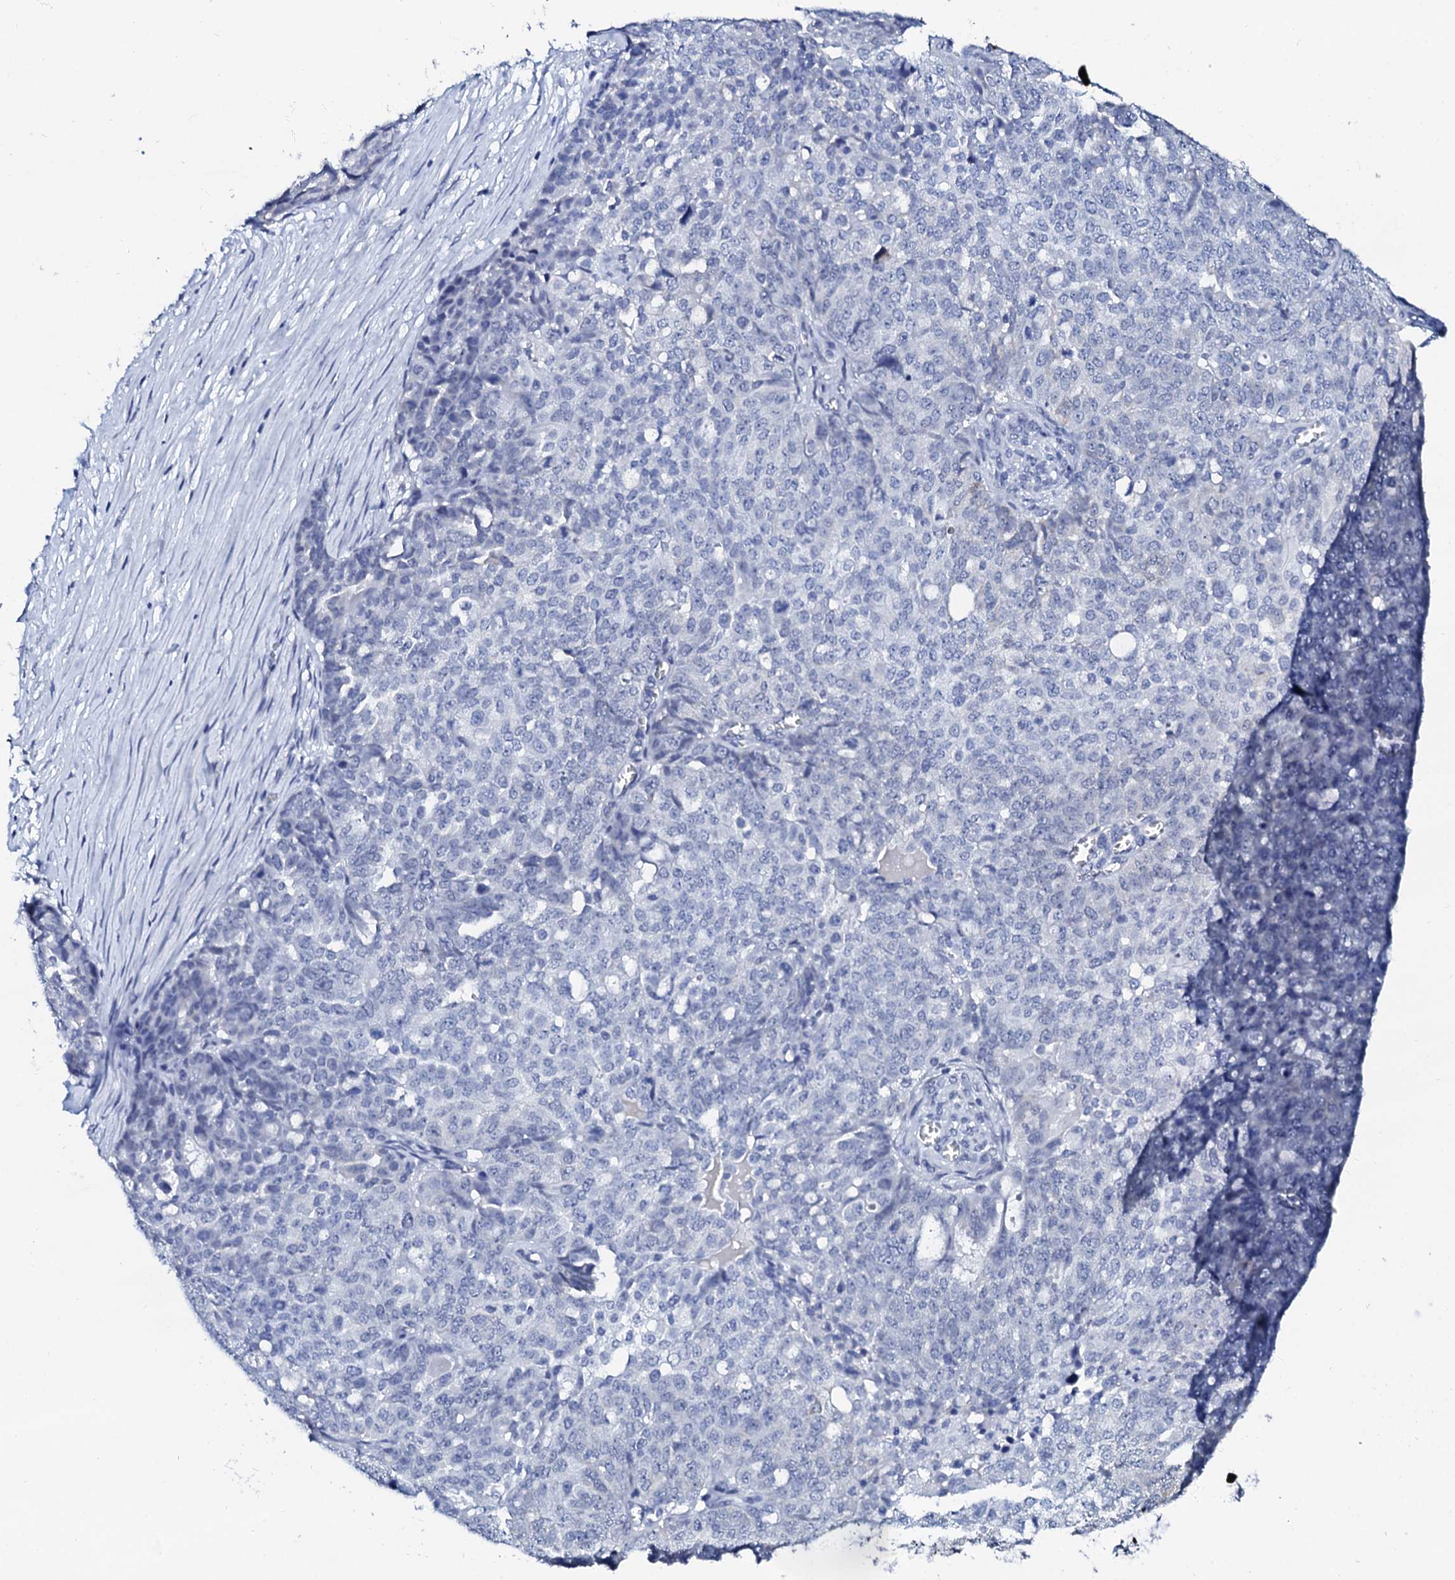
{"staining": {"intensity": "negative", "quantity": "none", "location": "none"}, "tissue": "ovarian cancer", "cell_type": "Tumor cells", "image_type": "cancer", "snomed": [{"axis": "morphology", "description": "Cystadenocarcinoma, serous, NOS"}, {"axis": "topography", "description": "Soft tissue"}, {"axis": "topography", "description": "Ovary"}], "caption": "This photomicrograph is of serous cystadenocarcinoma (ovarian) stained with immunohistochemistry (IHC) to label a protein in brown with the nuclei are counter-stained blue. There is no expression in tumor cells.", "gene": "SPATA19", "patient": {"sex": "female", "age": 57}}